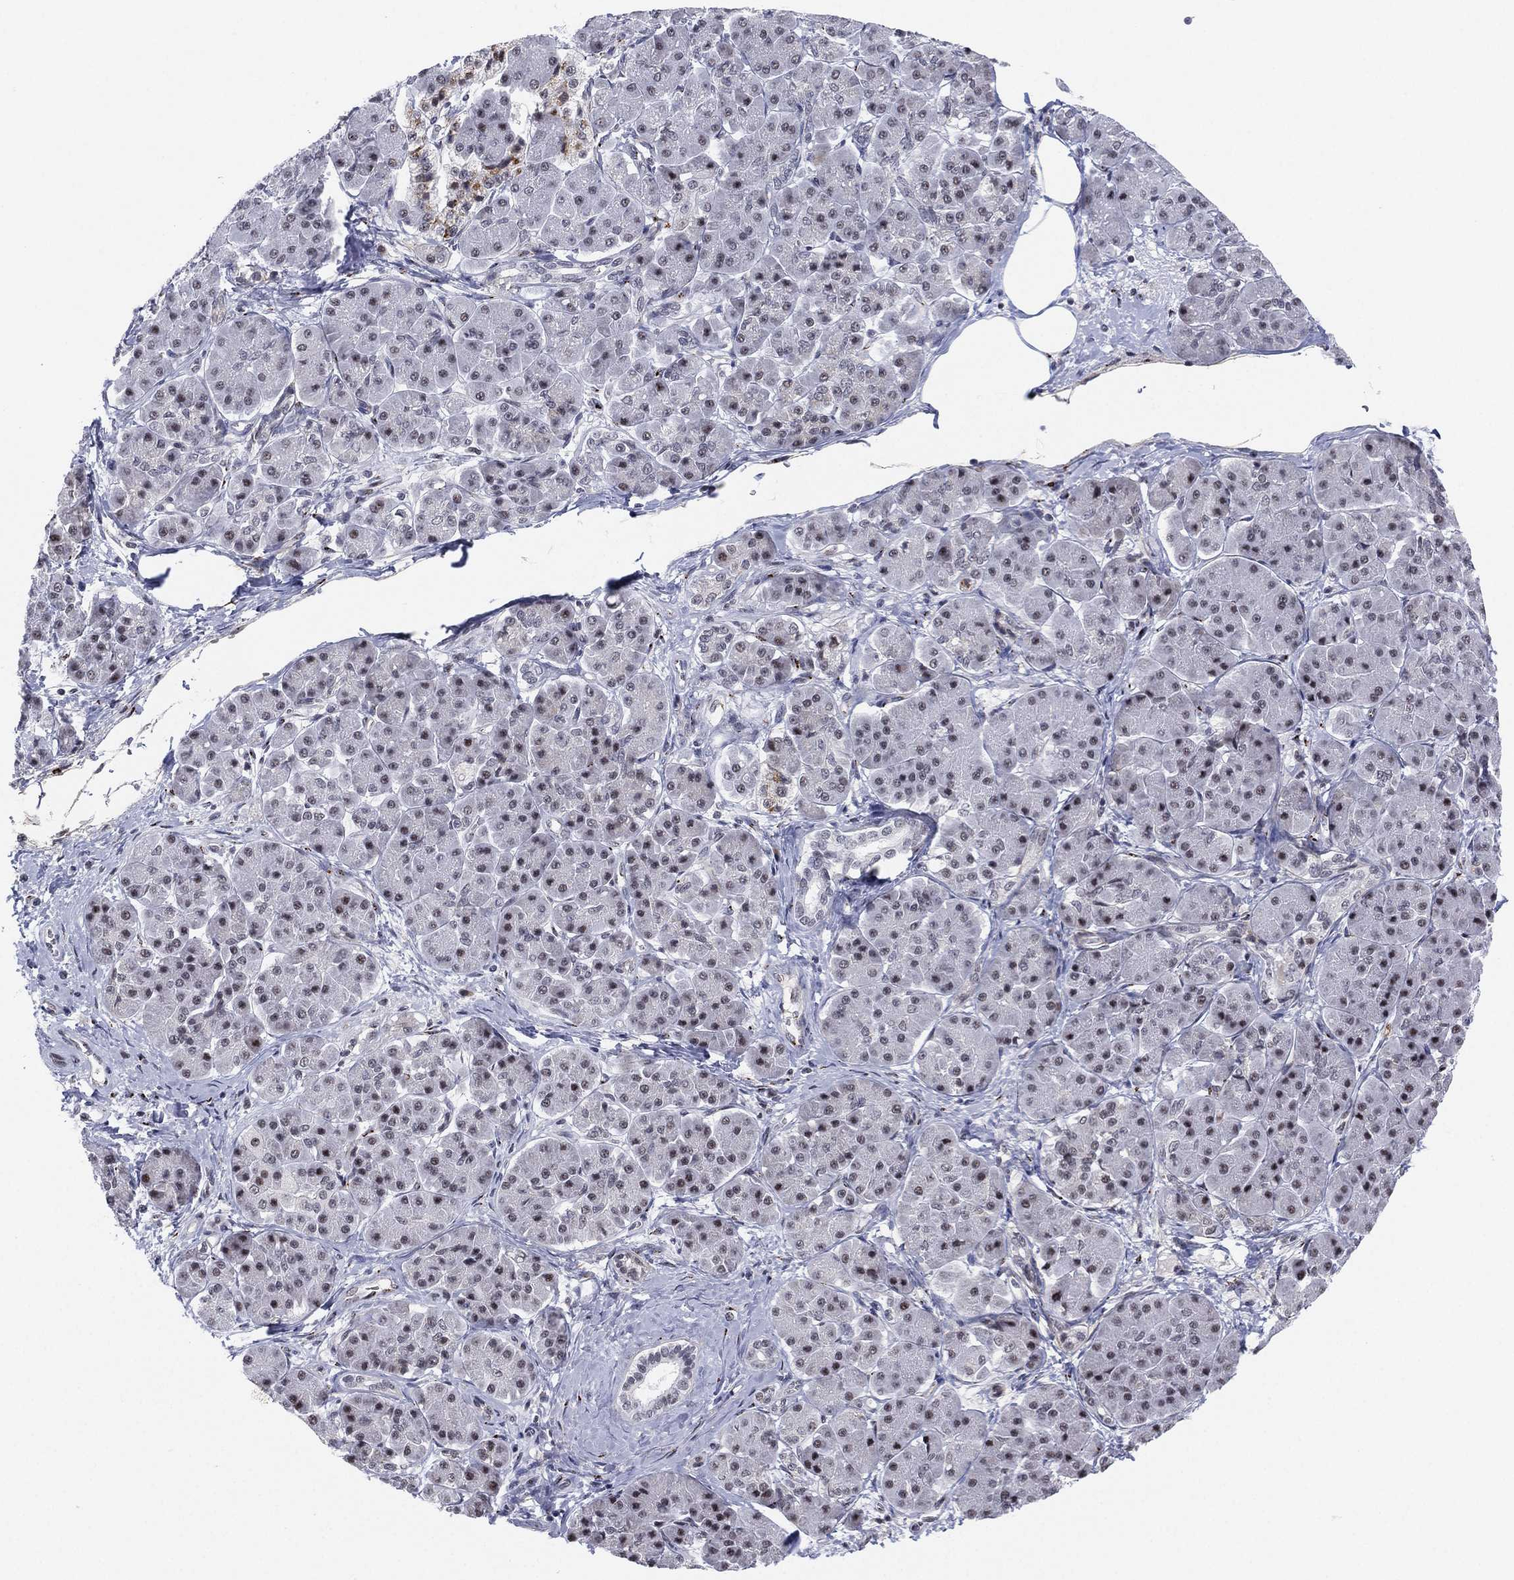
{"staining": {"intensity": "weak", "quantity": "<25%", "location": "nuclear"}, "tissue": "pancreatic cancer", "cell_type": "Tumor cells", "image_type": "cancer", "snomed": [{"axis": "morphology", "description": "Adenocarcinoma, NOS"}, {"axis": "topography", "description": "Pancreas"}], "caption": "Immunohistochemistry histopathology image of neoplastic tissue: adenocarcinoma (pancreatic) stained with DAB (3,3'-diaminobenzidine) reveals no significant protein positivity in tumor cells.", "gene": "CD177", "patient": {"sex": "female", "age": 73}}